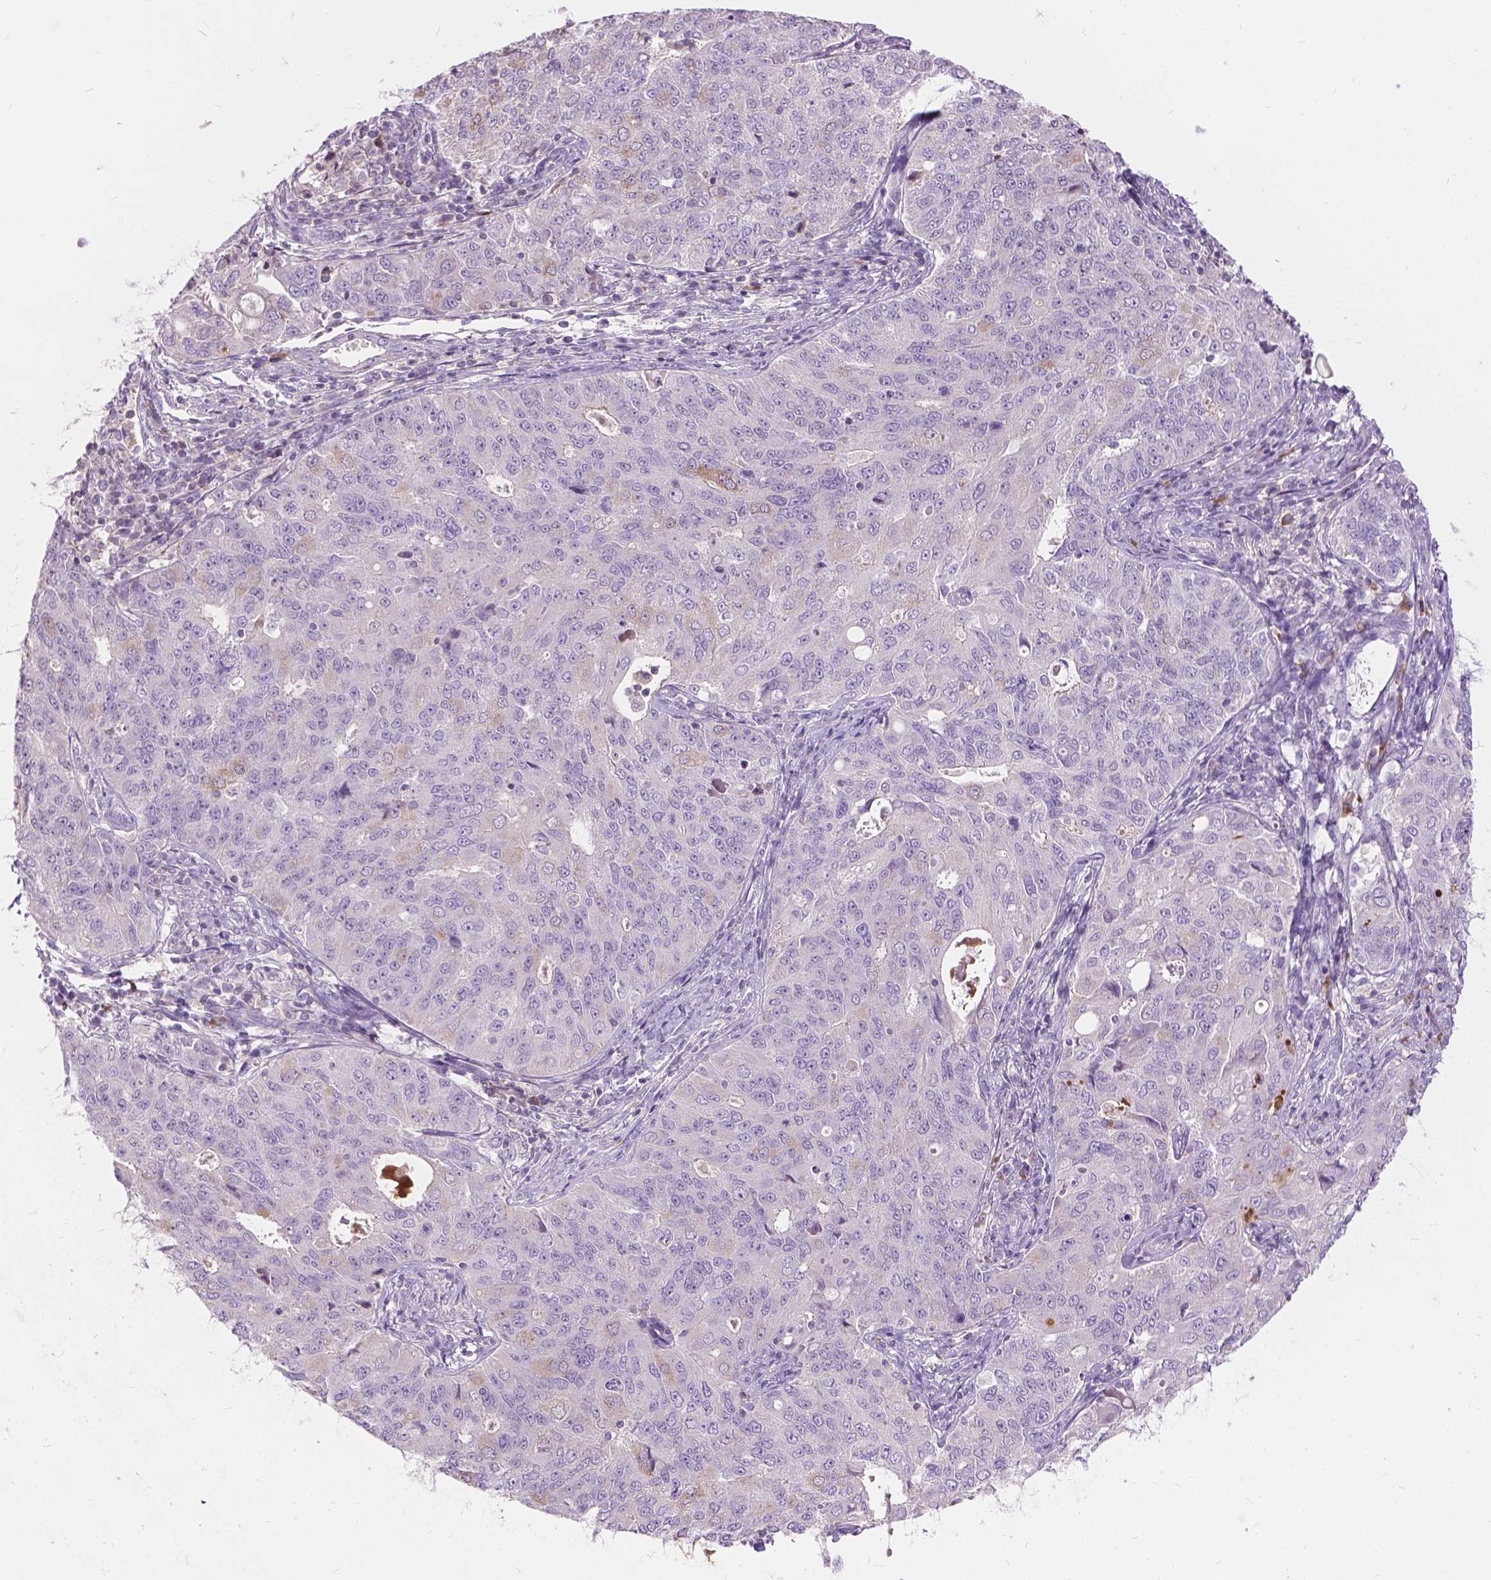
{"staining": {"intensity": "negative", "quantity": "none", "location": "none"}, "tissue": "endometrial cancer", "cell_type": "Tumor cells", "image_type": "cancer", "snomed": [{"axis": "morphology", "description": "Adenocarcinoma, NOS"}, {"axis": "topography", "description": "Endometrium"}], "caption": "This is an immunohistochemistry histopathology image of endometrial cancer. There is no expression in tumor cells.", "gene": "JAK3", "patient": {"sex": "female", "age": 43}}